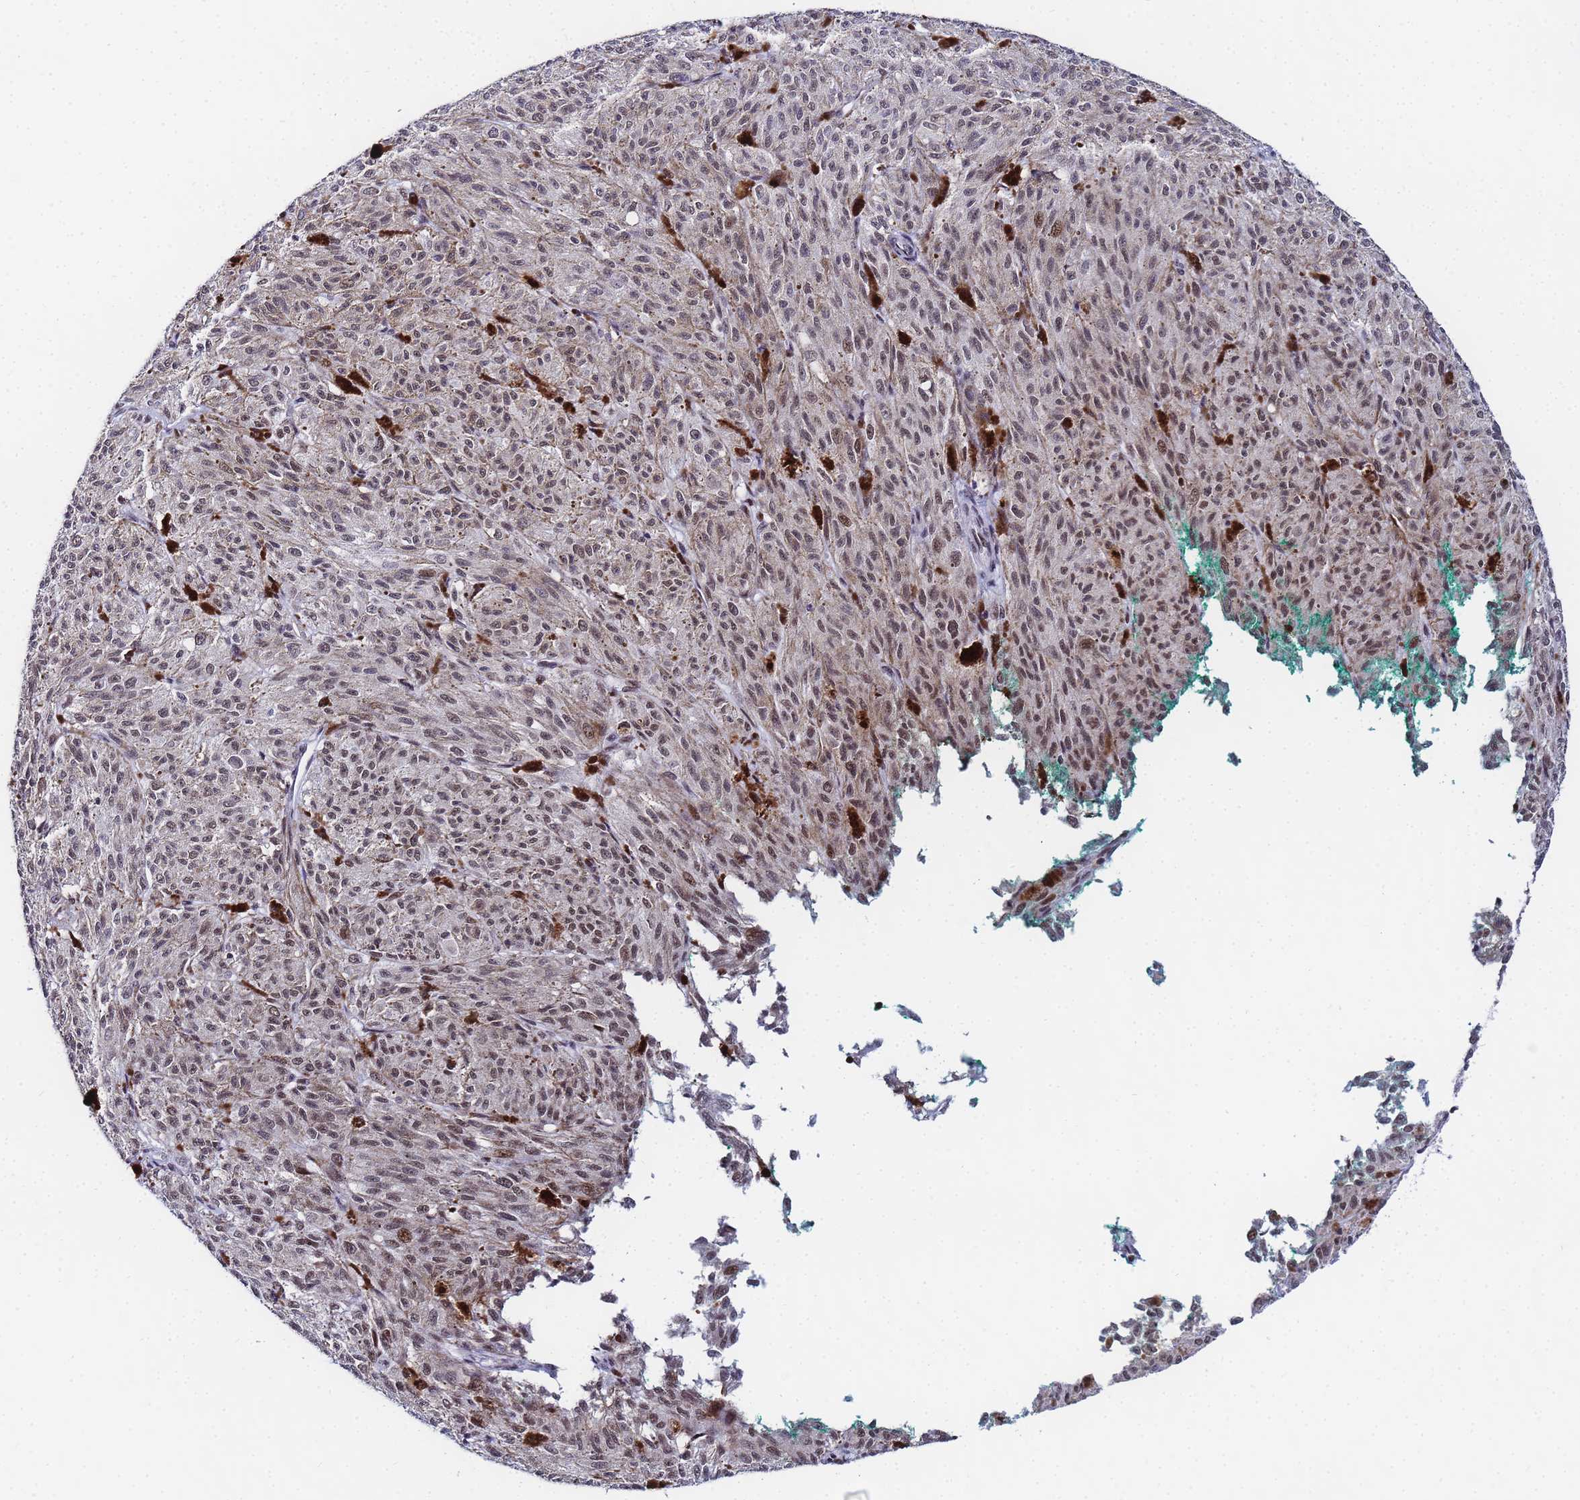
{"staining": {"intensity": "weak", "quantity": ">75%", "location": "cytoplasmic/membranous,nuclear"}, "tissue": "melanoma", "cell_type": "Tumor cells", "image_type": "cancer", "snomed": [{"axis": "morphology", "description": "Malignant melanoma, NOS"}, {"axis": "topography", "description": "Skin"}], "caption": "Immunohistochemical staining of melanoma exhibits weak cytoplasmic/membranous and nuclear protein expression in about >75% of tumor cells.", "gene": "CKMT1A", "patient": {"sex": "female", "age": 52}}